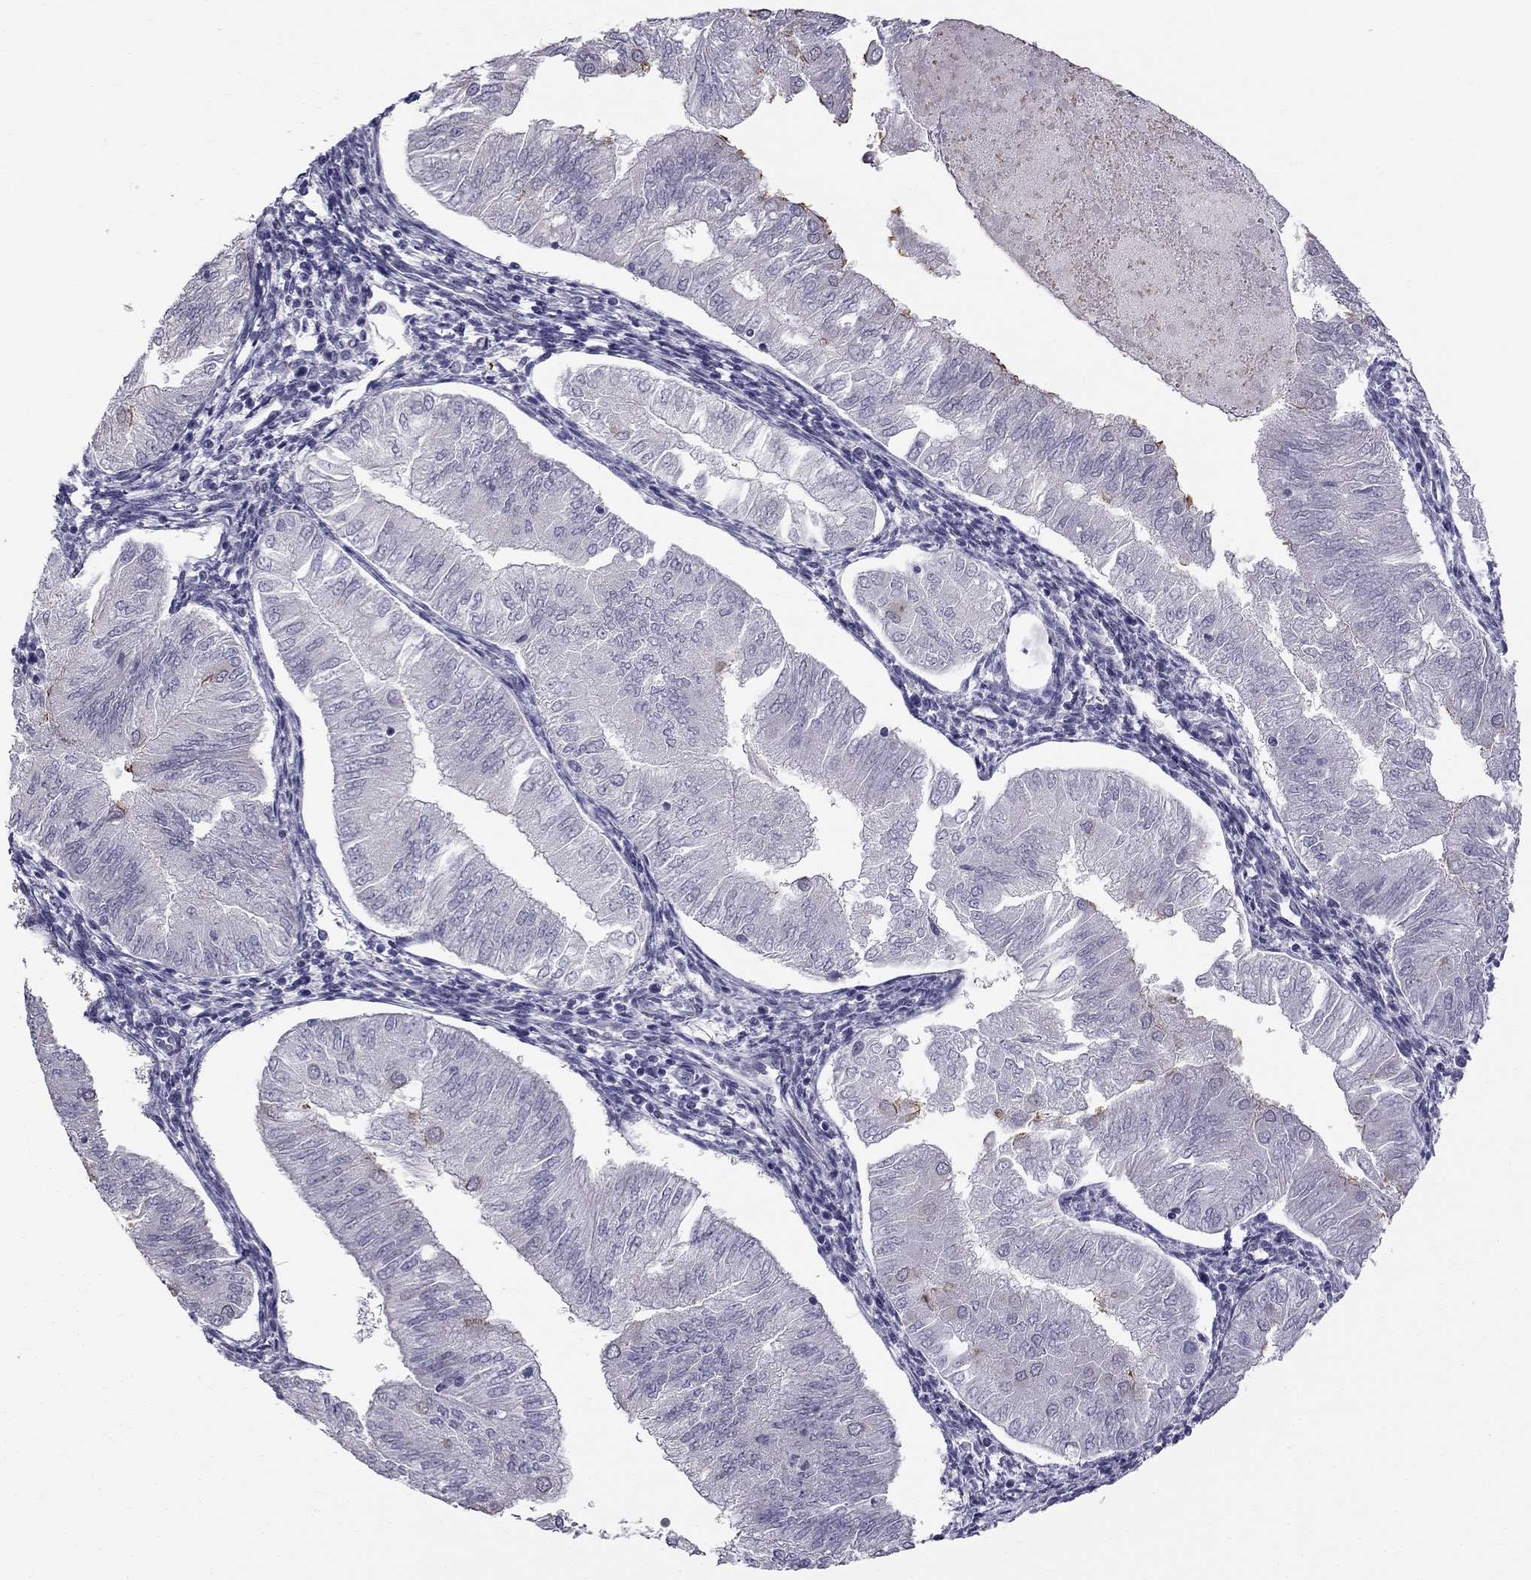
{"staining": {"intensity": "negative", "quantity": "none", "location": "none"}, "tissue": "endometrial cancer", "cell_type": "Tumor cells", "image_type": "cancer", "snomed": [{"axis": "morphology", "description": "Adenocarcinoma, NOS"}, {"axis": "topography", "description": "Endometrium"}], "caption": "Tumor cells show no significant staining in endometrial cancer.", "gene": "CCDC40", "patient": {"sex": "female", "age": 53}}